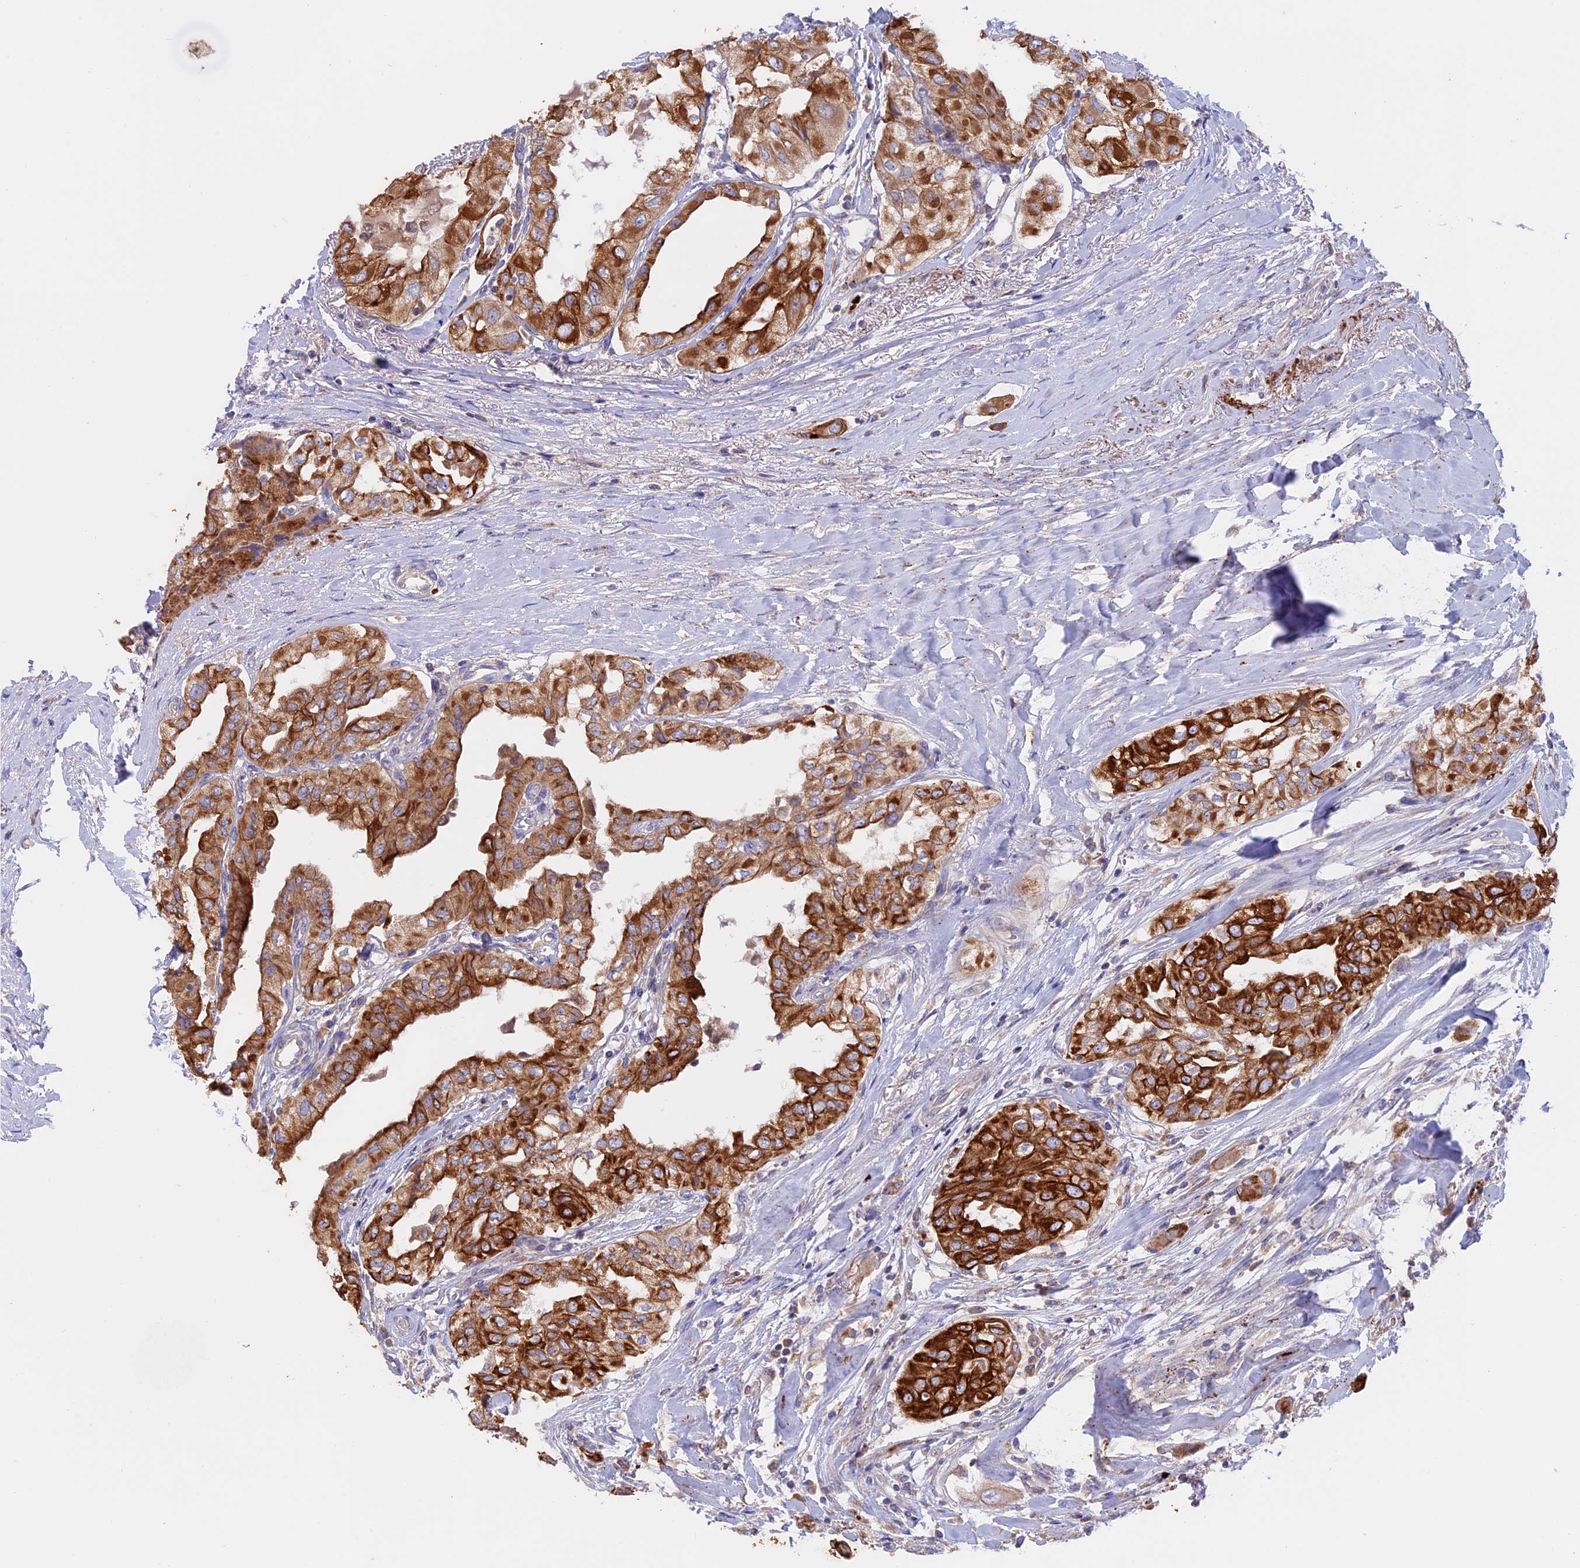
{"staining": {"intensity": "strong", "quantity": ">75%", "location": "cytoplasmic/membranous"}, "tissue": "thyroid cancer", "cell_type": "Tumor cells", "image_type": "cancer", "snomed": [{"axis": "morphology", "description": "Papillary adenocarcinoma, NOS"}, {"axis": "topography", "description": "Thyroid gland"}], "caption": "Immunohistochemistry photomicrograph of thyroid papillary adenocarcinoma stained for a protein (brown), which displays high levels of strong cytoplasmic/membranous staining in about >75% of tumor cells.", "gene": "PTPN9", "patient": {"sex": "female", "age": 59}}